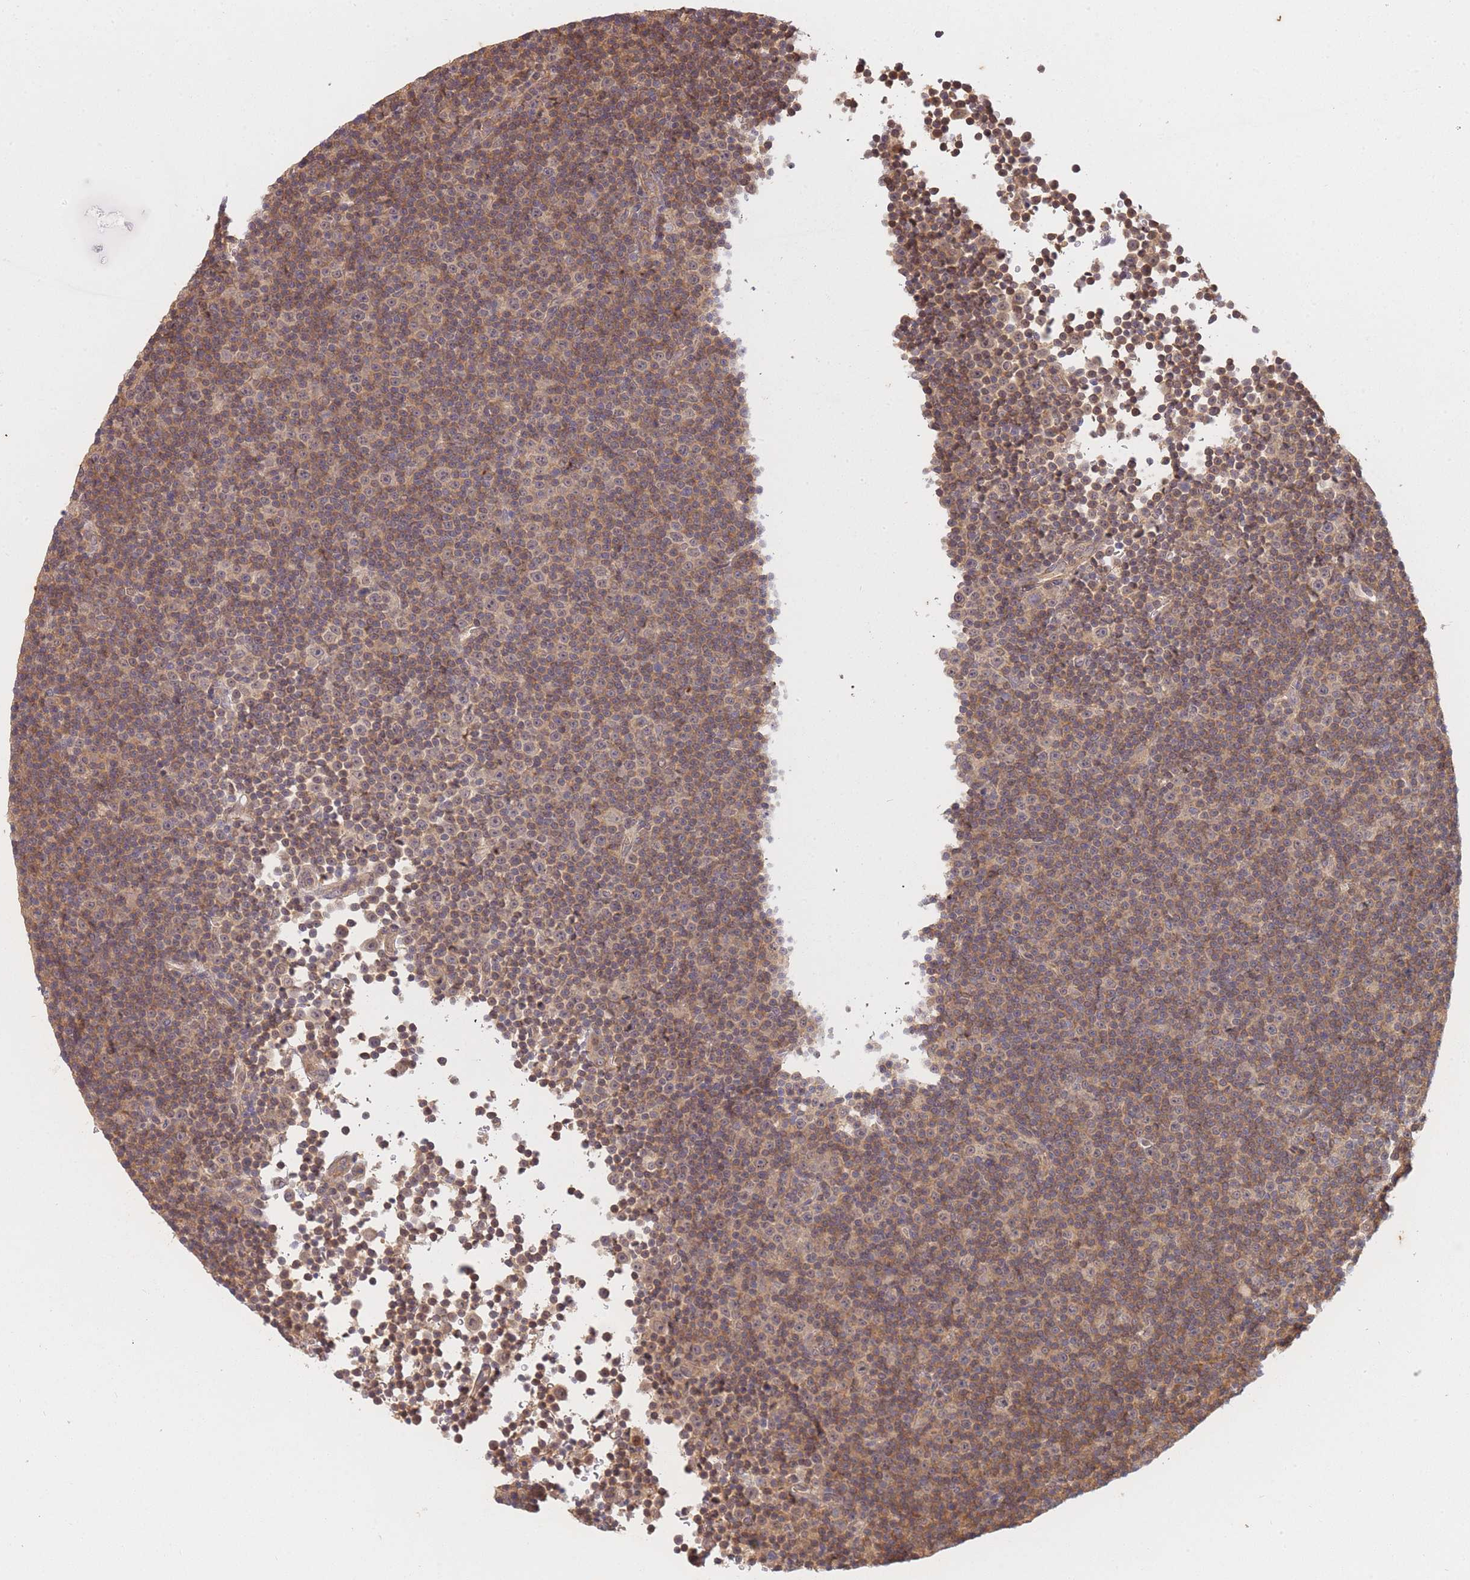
{"staining": {"intensity": "moderate", "quantity": ">75%", "location": "cytoplasmic/membranous"}, "tissue": "lymphoma", "cell_type": "Tumor cells", "image_type": "cancer", "snomed": [{"axis": "morphology", "description": "Malignant lymphoma, non-Hodgkin's type, Low grade"}, {"axis": "topography", "description": "Lymph node"}], "caption": "High-magnification brightfield microscopy of lymphoma stained with DAB (brown) and counterstained with hematoxylin (blue). tumor cells exhibit moderate cytoplasmic/membranous expression is seen in about>75% of cells.", "gene": "ST8SIA4", "patient": {"sex": "female", "age": 67}}